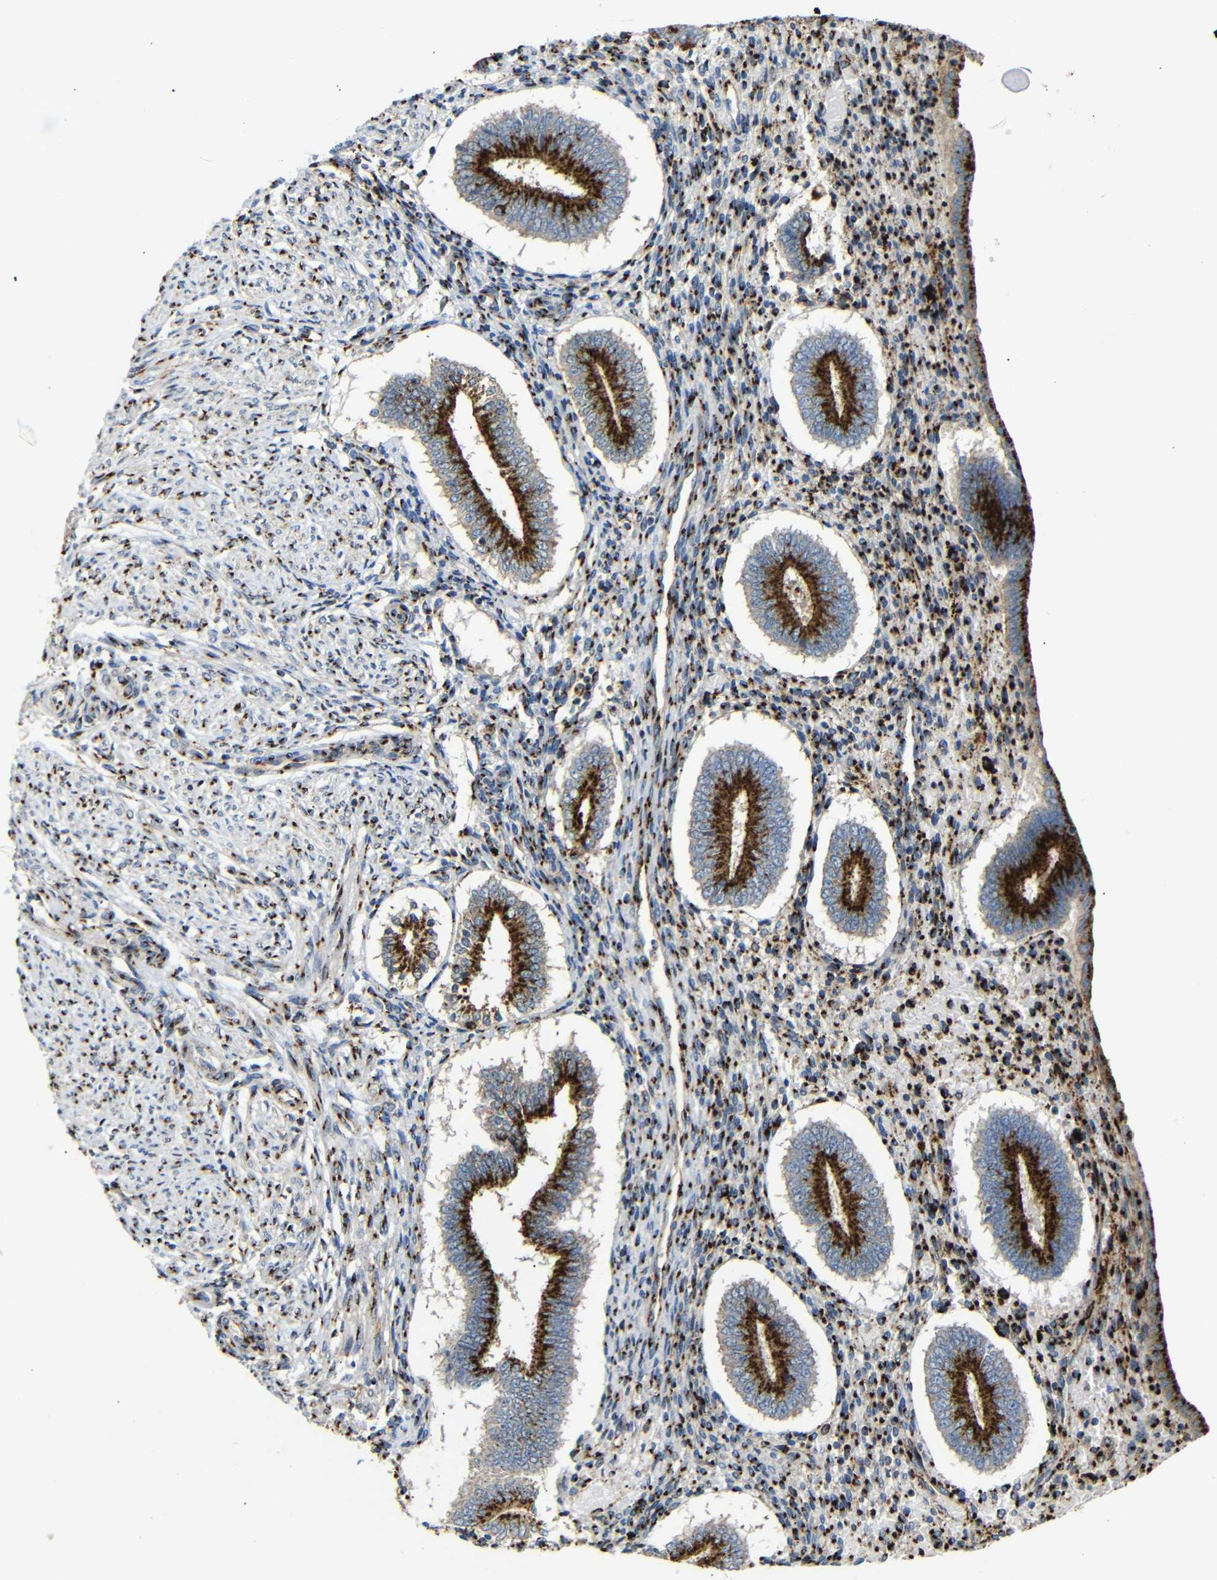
{"staining": {"intensity": "strong", "quantity": ">75%", "location": "cytoplasmic/membranous"}, "tissue": "endometrium", "cell_type": "Cells in endometrial stroma", "image_type": "normal", "snomed": [{"axis": "morphology", "description": "Normal tissue, NOS"}, {"axis": "topography", "description": "Endometrium"}], "caption": "A high-resolution micrograph shows IHC staining of unremarkable endometrium, which reveals strong cytoplasmic/membranous expression in about >75% of cells in endometrial stroma. The staining is performed using DAB brown chromogen to label protein expression. The nuclei are counter-stained blue using hematoxylin.", "gene": "TGOLN2", "patient": {"sex": "female", "age": 42}}